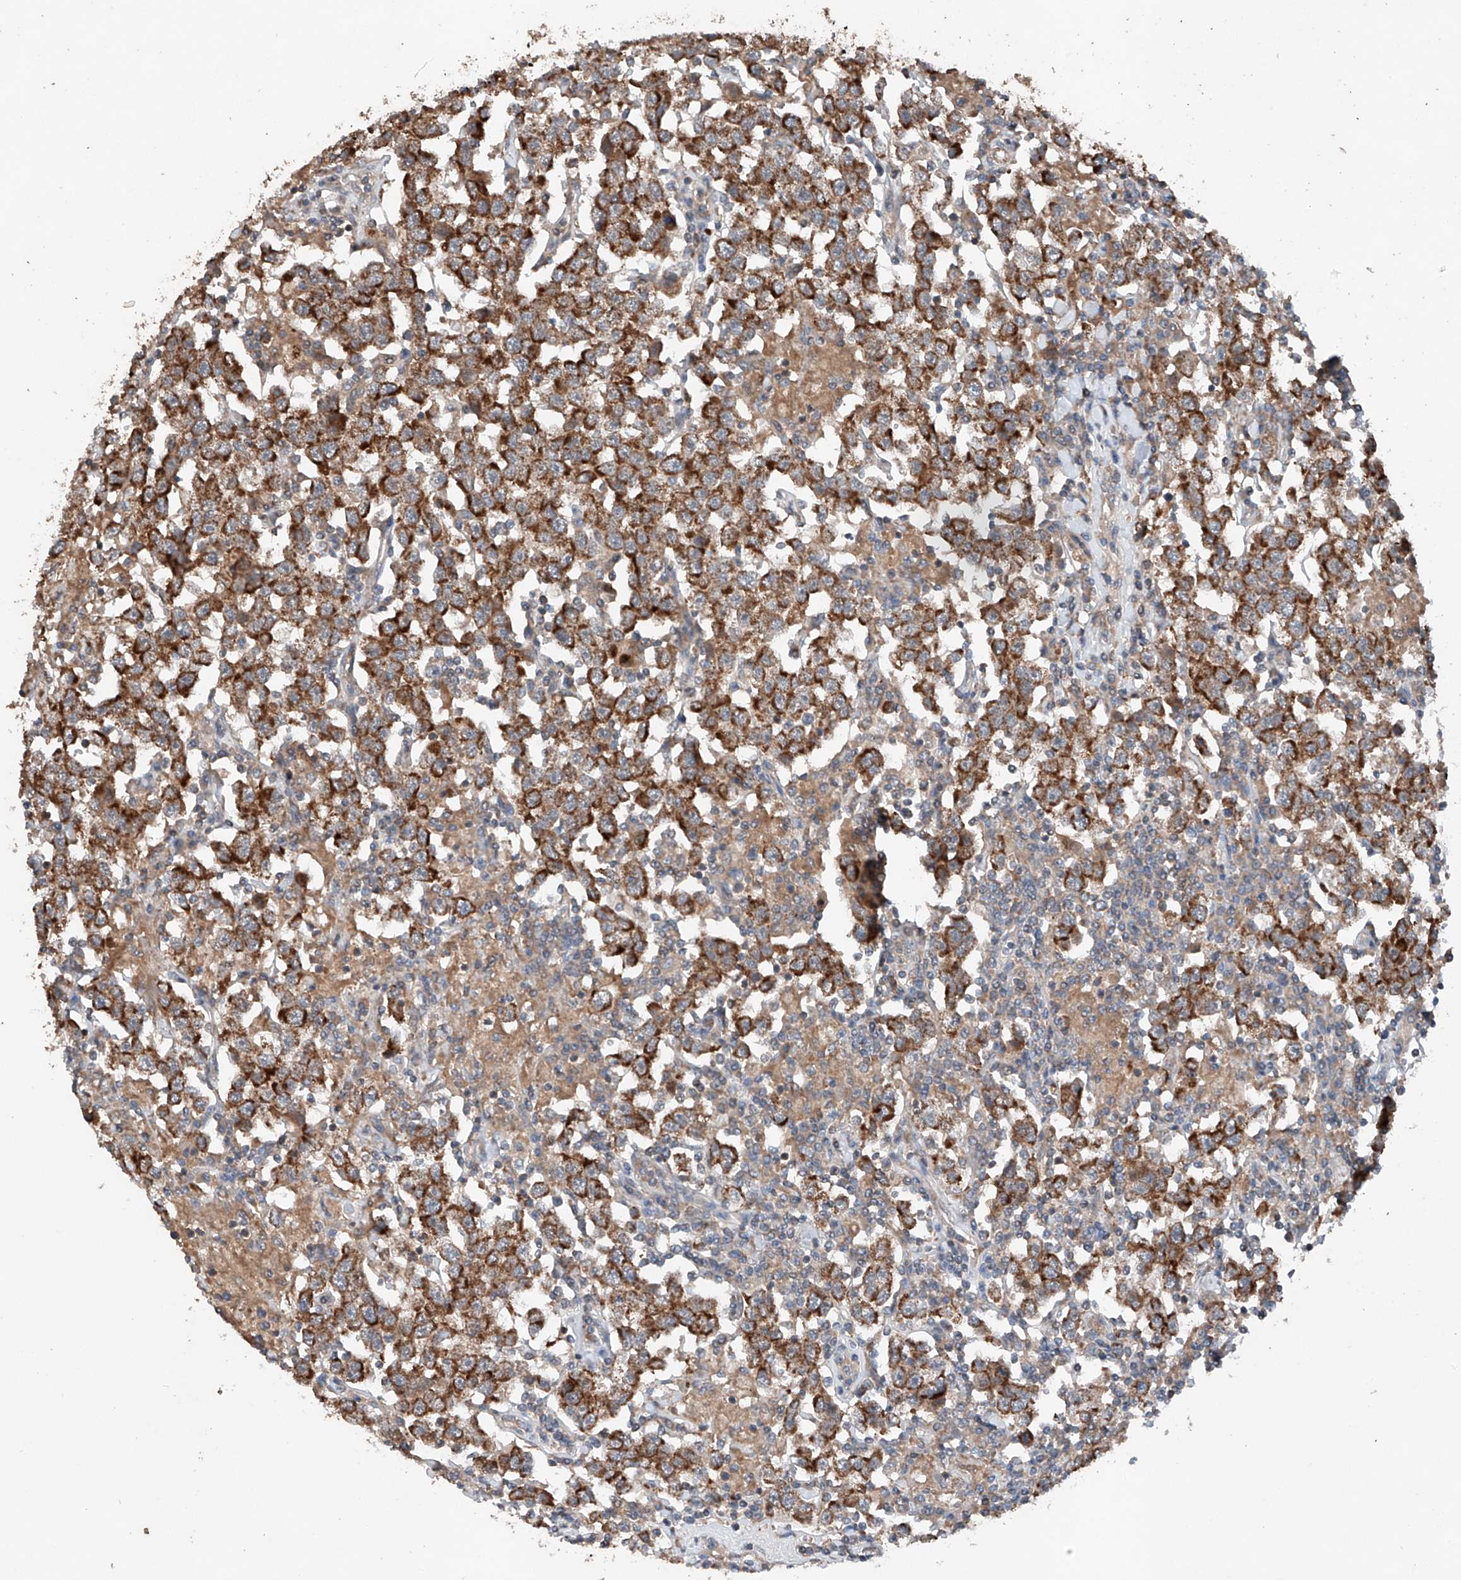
{"staining": {"intensity": "strong", "quantity": ">75%", "location": "cytoplasmic/membranous"}, "tissue": "testis cancer", "cell_type": "Tumor cells", "image_type": "cancer", "snomed": [{"axis": "morphology", "description": "Seminoma, NOS"}, {"axis": "topography", "description": "Testis"}], "caption": "Tumor cells reveal high levels of strong cytoplasmic/membranous staining in about >75% of cells in testis seminoma.", "gene": "AP4B1", "patient": {"sex": "male", "age": 41}}